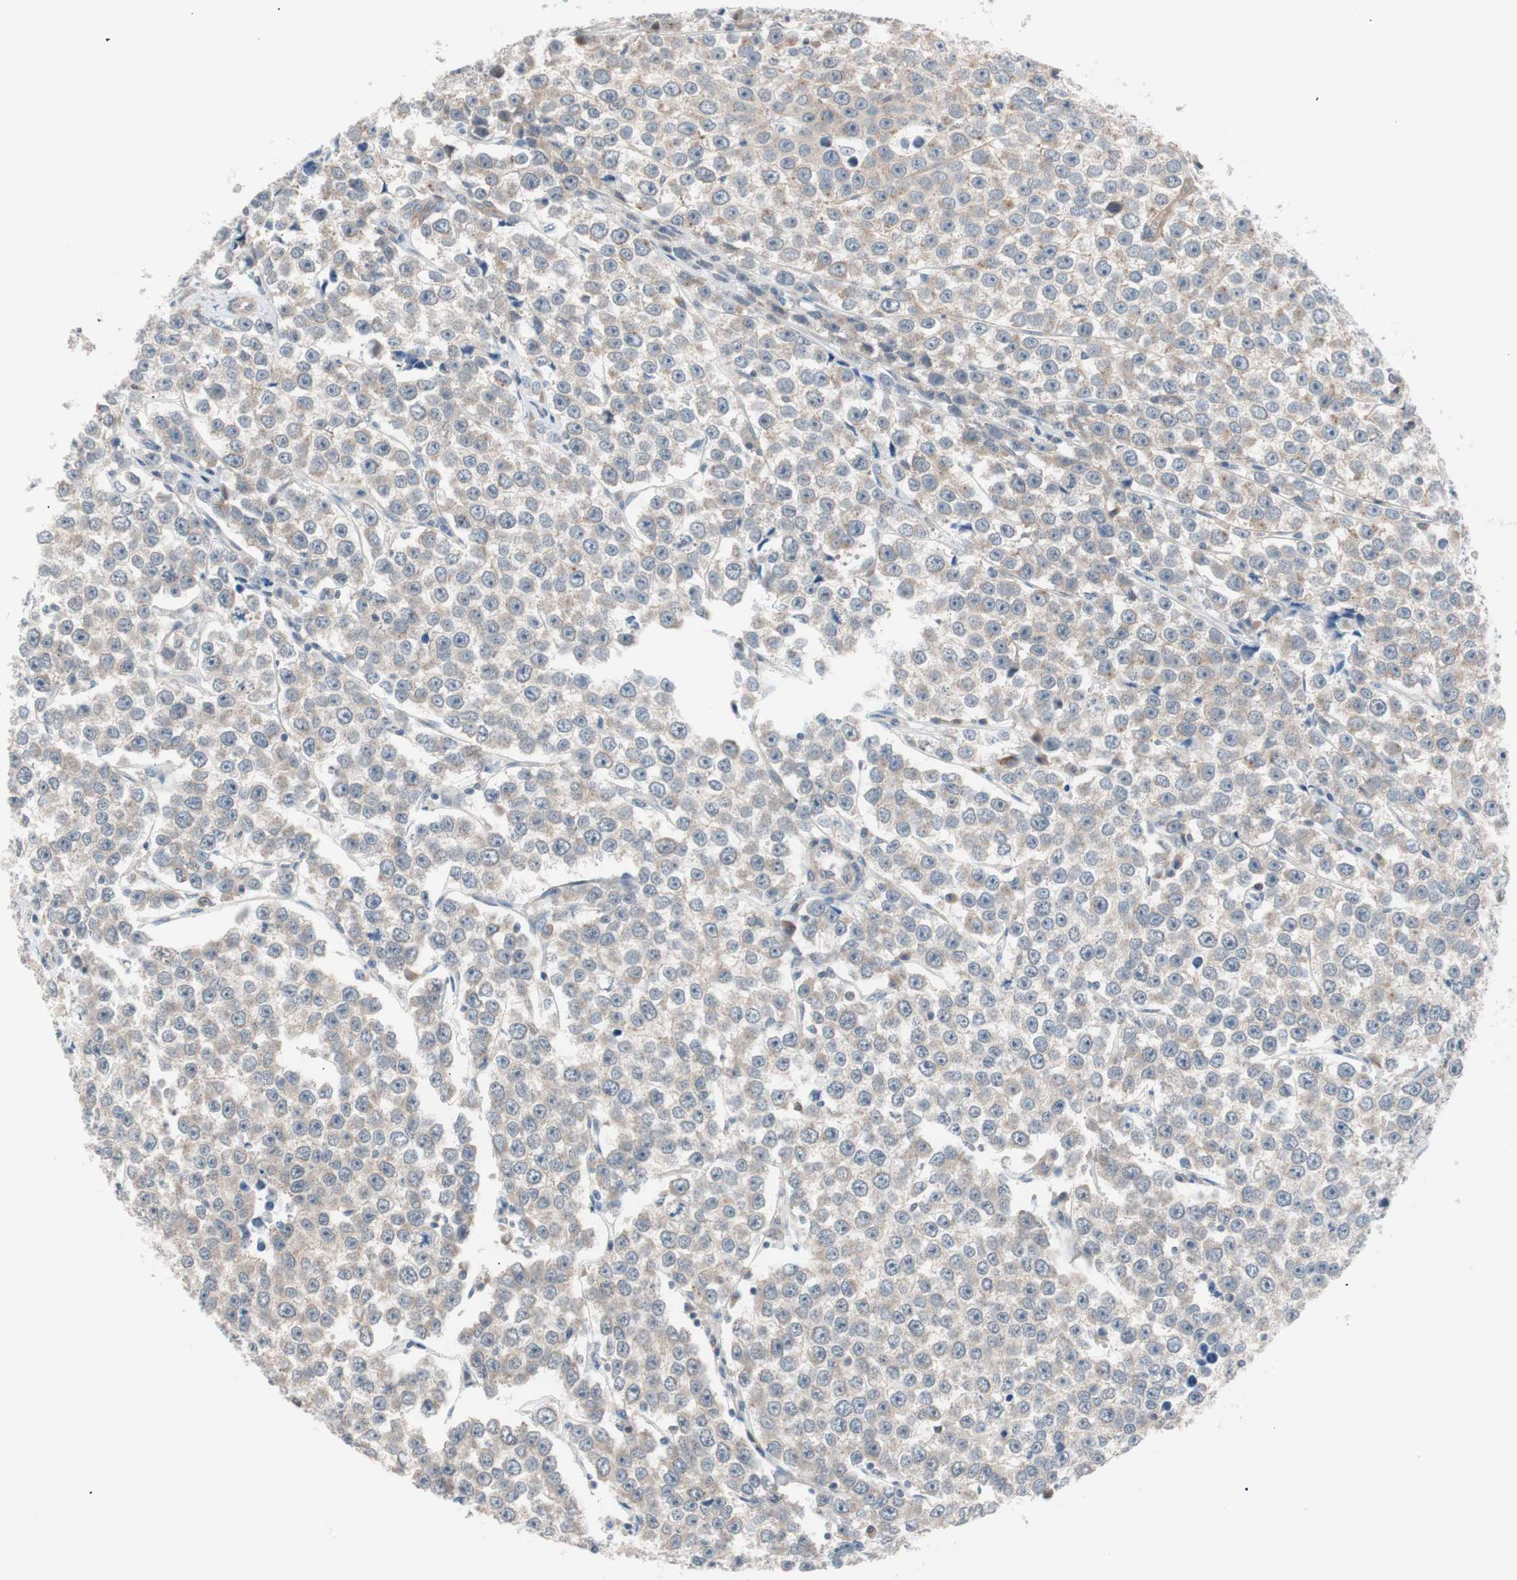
{"staining": {"intensity": "weak", "quantity": "<25%", "location": "cytoplasmic/membranous"}, "tissue": "testis cancer", "cell_type": "Tumor cells", "image_type": "cancer", "snomed": [{"axis": "morphology", "description": "Seminoma, NOS"}, {"axis": "morphology", "description": "Carcinoma, Embryonal, NOS"}, {"axis": "topography", "description": "Testis"}], "caption": "This micrograph is of testis embryonal carcinoma stained with immunohistochemistry (IHC) to label a protein in brown with the nuclei are counter-stained blue. There is no staining in tumor cells. (IHC, brightfield microscopy, high magnification).", "gene": "SMG1", "patient": {"sex": "male", "age": 52}}